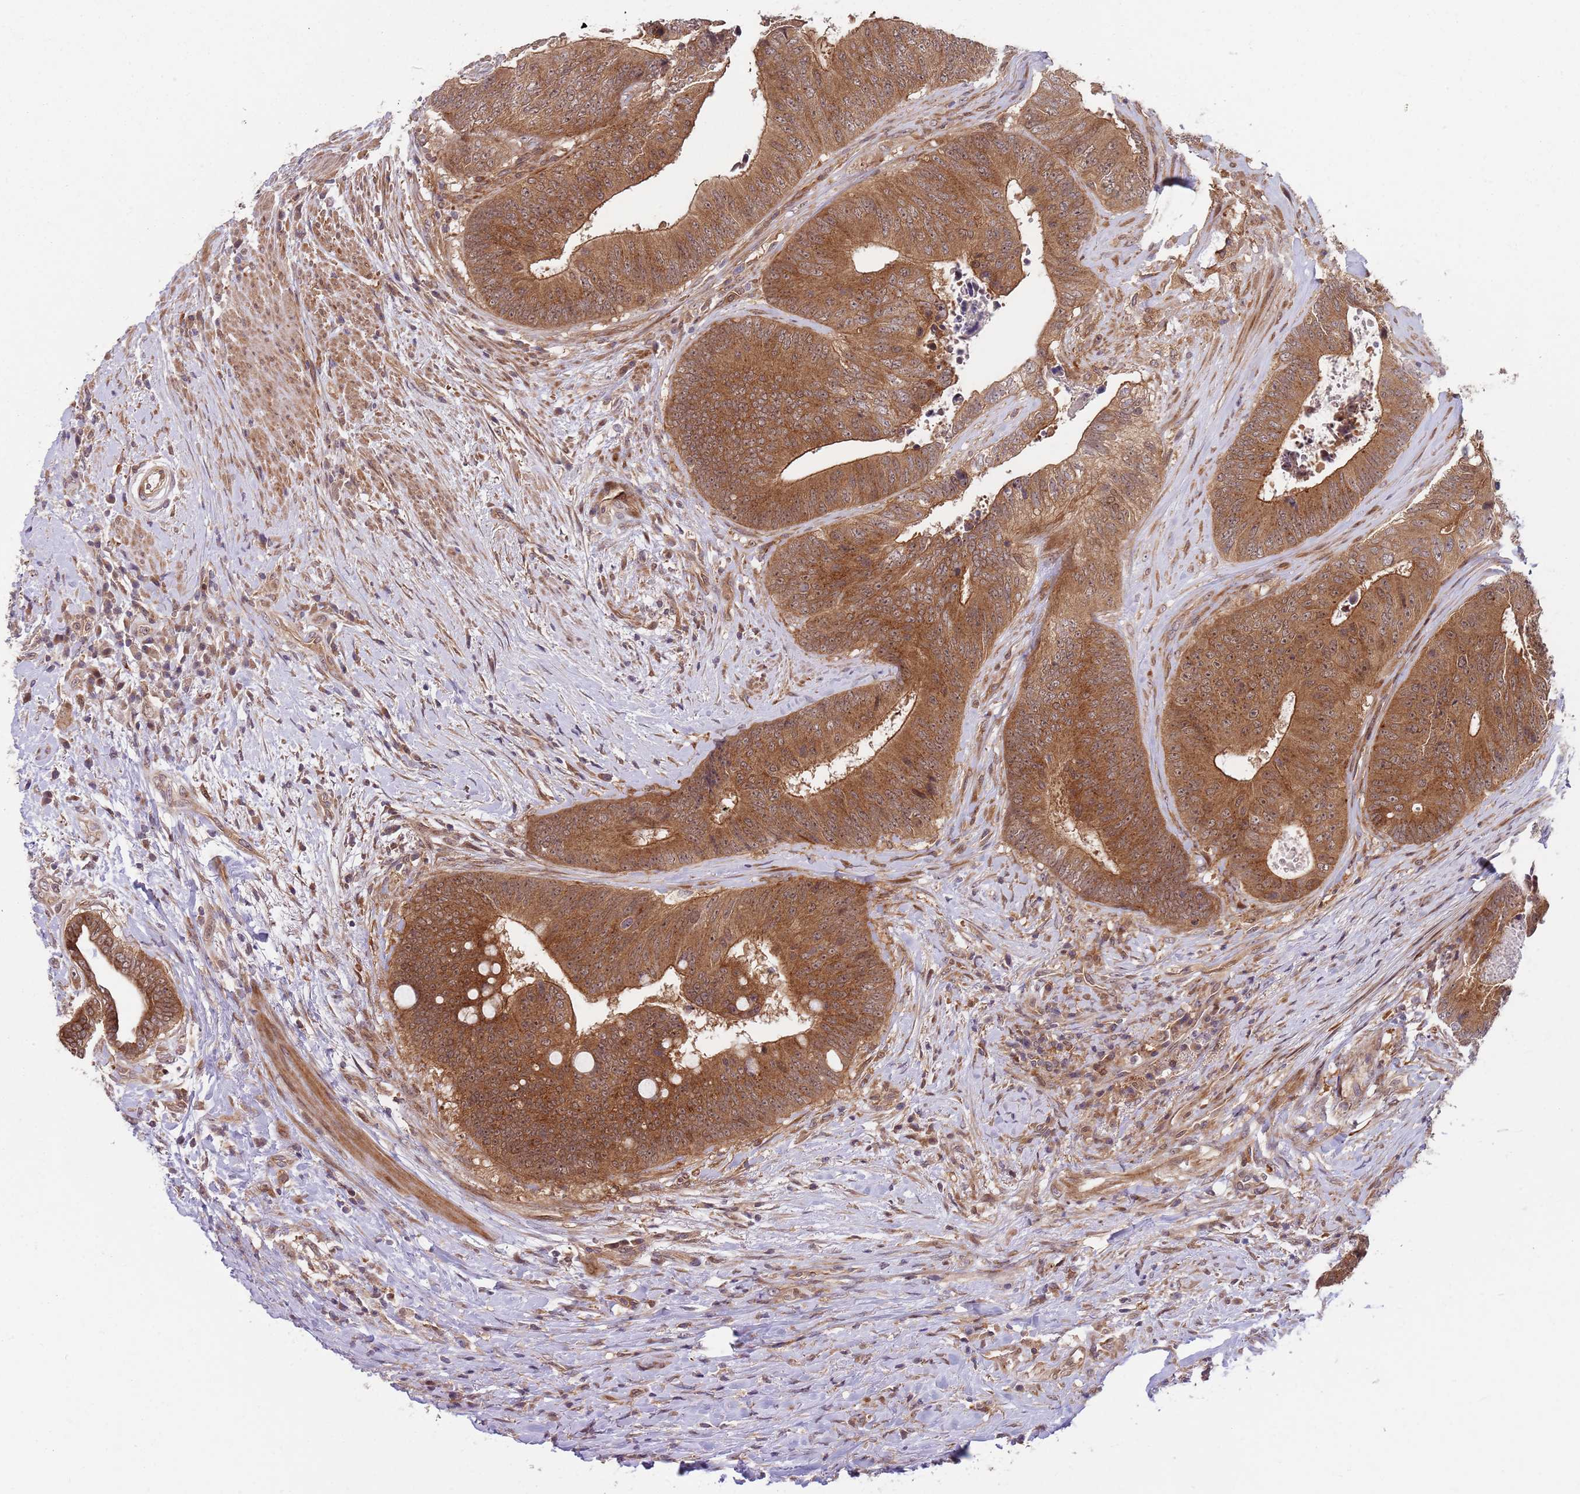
{"staining": {"intensity": "strong", "quantity": ">75%", "location": "cytoplasmic/membranous,nuclear"}, "tissue": "colorectal cancer", "cell_type": "Tumor cells", "image_type": "cancer", "snomed": [{"axis": "morphology", "description": "Adenocarcinoma, NOS"}, {"axis": "topography", "description": "Rectum"}], "caption": "DAB (3,3'-diaminobenzidine) immunohistochemical staining of human colorectal cancer (adenocarcinoma) shows strong cytoplasmic/membranous and nuclear protein expression in approximately >75% of tumor cells.", "gene": "GGA1", "patient": {"sex": "male", "age": 72}}